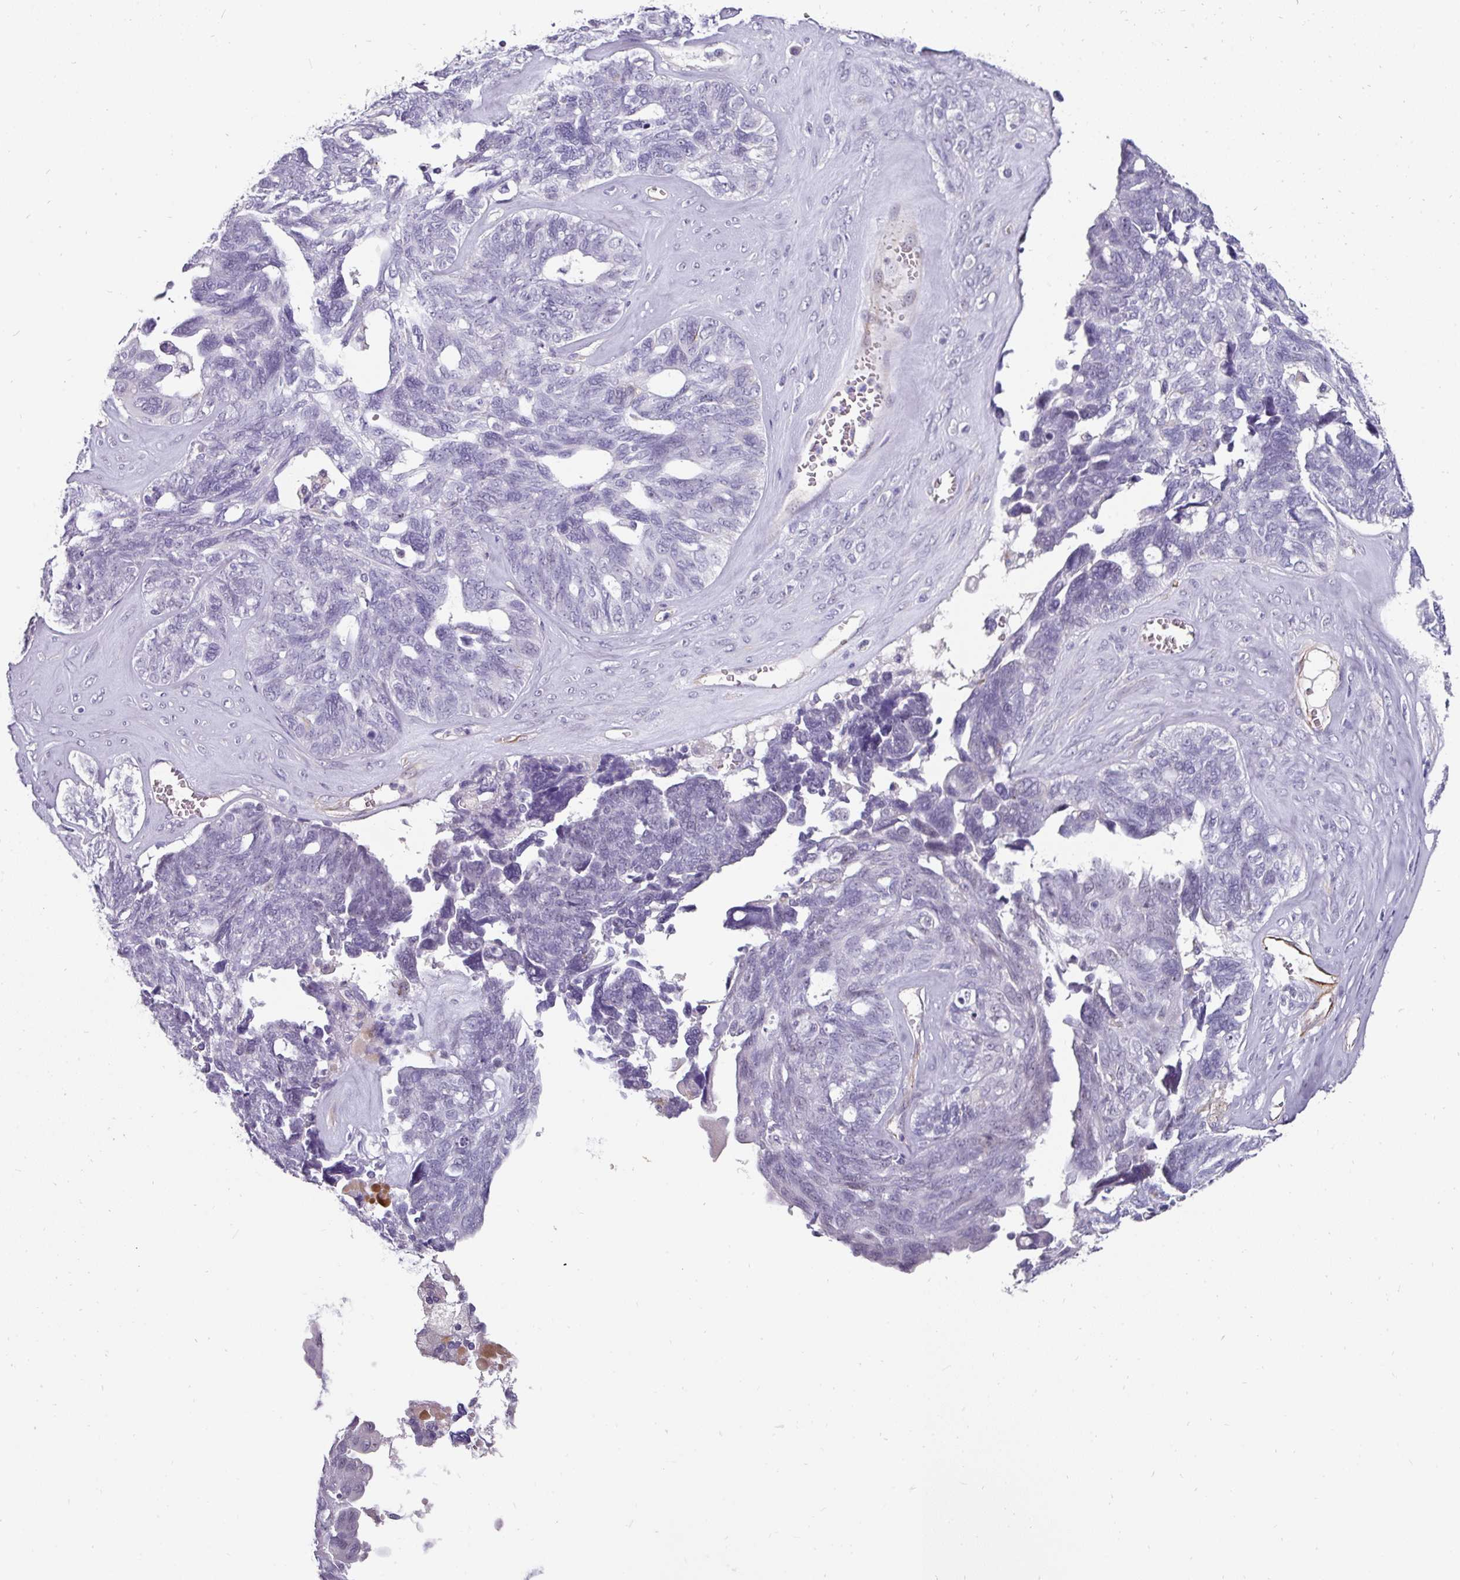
{"staining": {"intensity": "negative", "quantity": "none", "location": "none"}, "tissue": "ovarian cancer", "cell_type": "Tumor cells", "image_type": "cancer", "snomed": [{"axis": "morphology", "description": "Cystadenocarcinoma, serous, NOS"}, {"axis": "topography", "description": "Ovary"}], "caption": "An immunohistochemistry (IHC) image of ovarian serous cystadenocarcinoma is shown. There is no staining in tumor cells of ovarian serous cystadenocarcinoma. (DAB immunohistochemistry (IHC) visualized using brightfield microscopy, high magnification).", "gene": "EYA3", "patient": {"sex": "female", "age": 79}}